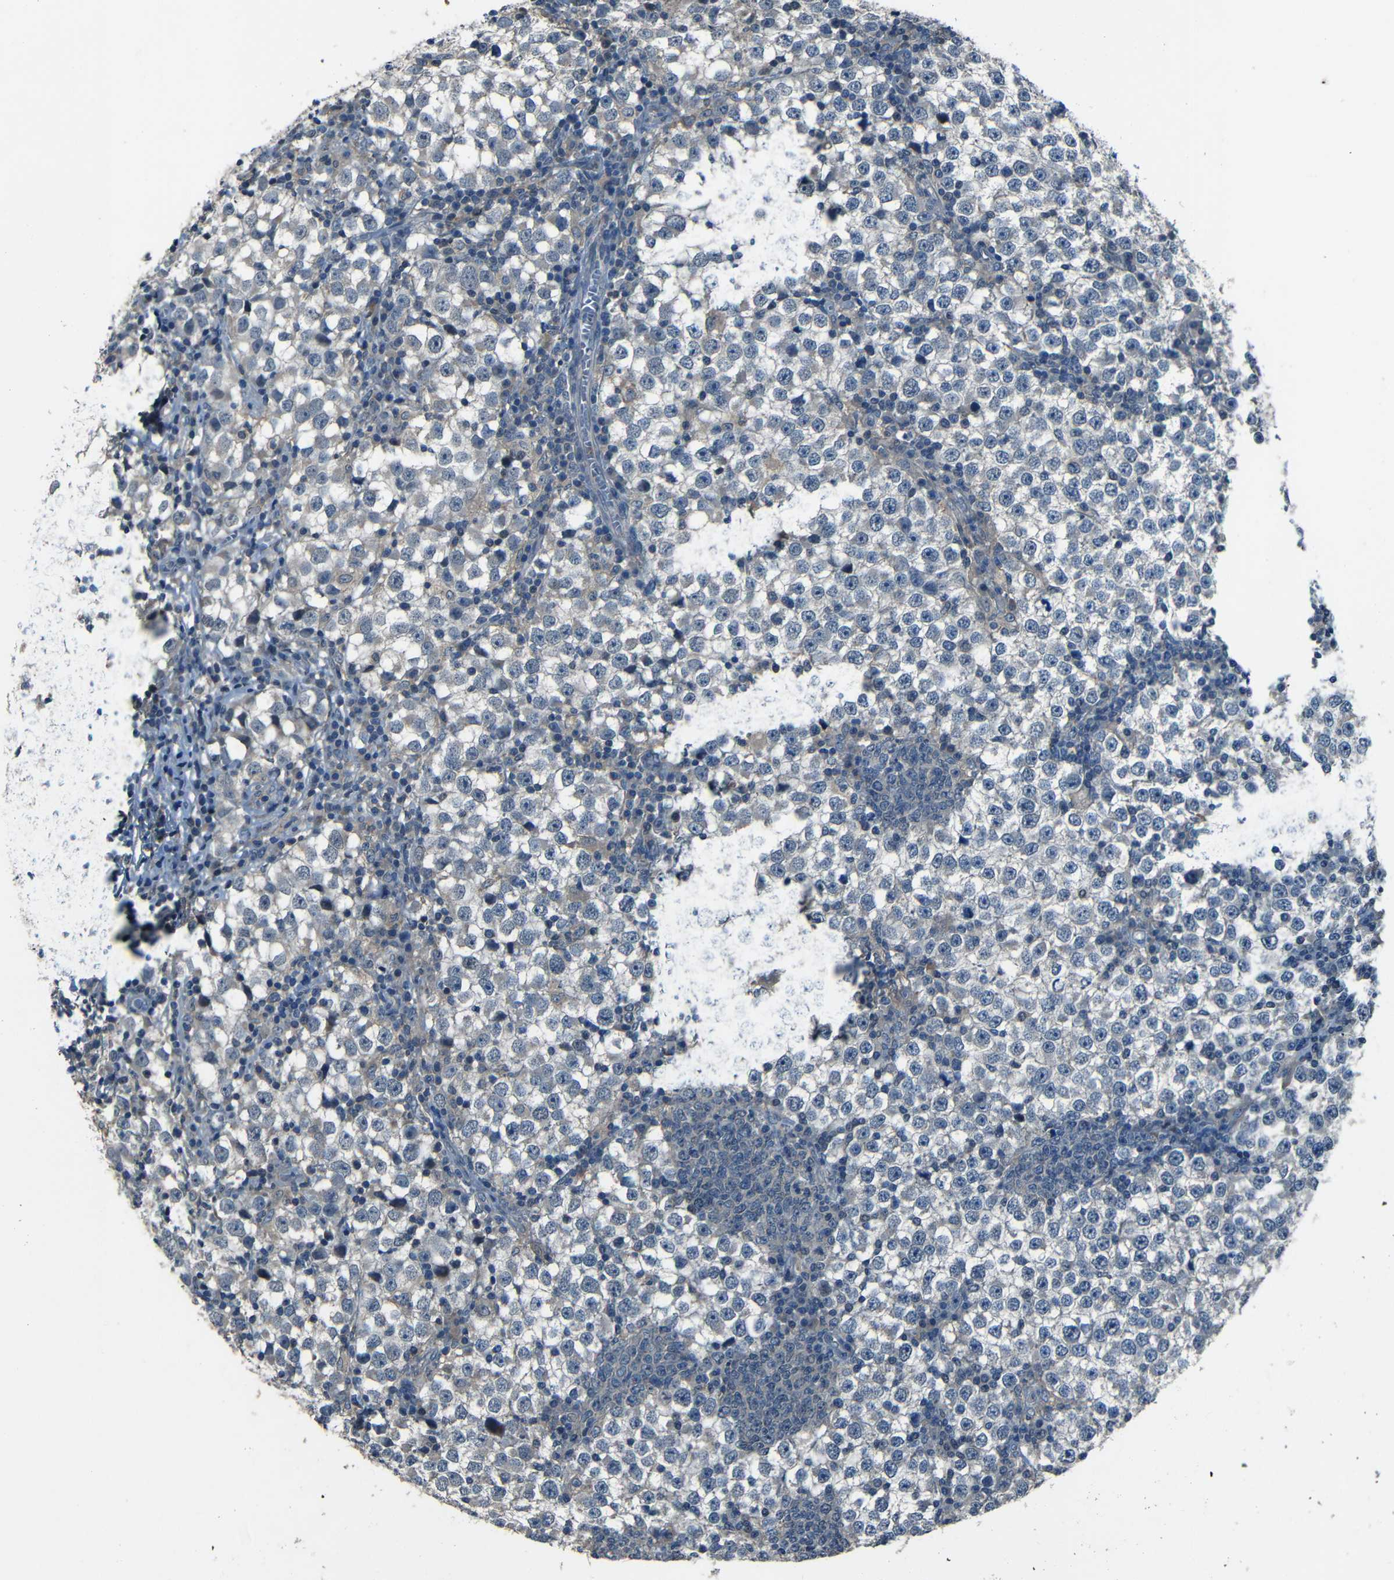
{"staining": {"intensity": "negative", "quantity": "none", "location": "none"}, "tissue": "testis cancer", "cell_type": "Tumor cells", "image_type": "cancer", "snomed": [{"axis": "morphology", "description": "Seminoma, NOS"}, {"axis": "topography", "description": "Testis"}], "caption": "IHC micrograph of testis seminoma stained for a protein (brown), which shows no expression in tumor cells.", "gene": "SLA", "patient": {"sex": "male", "age": 65}}